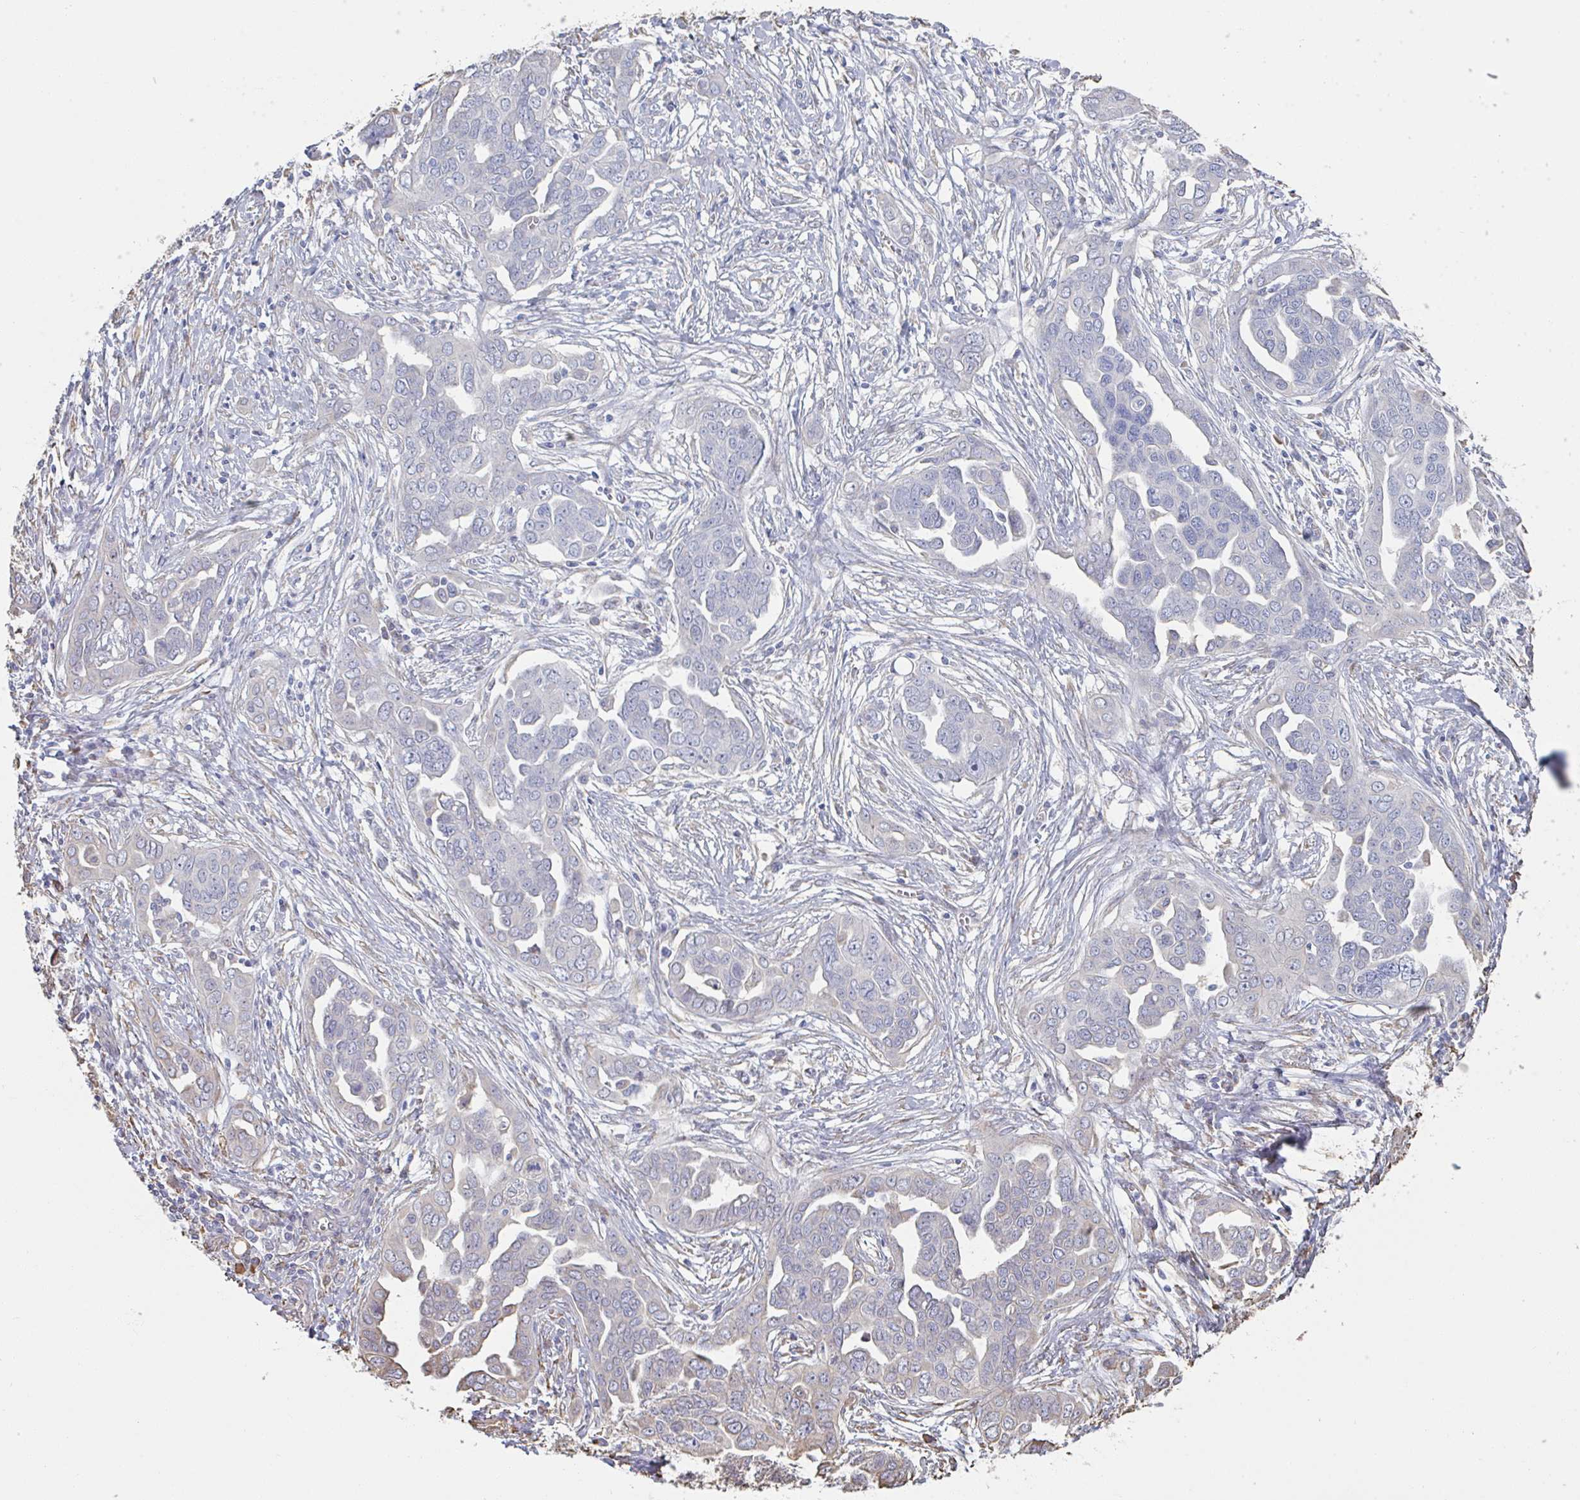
{"staining": {"intensity": "moderate", "quantity": "<25%", "location": "cytoplasmic/membranous"}, "tissue": "ovarian cancer", "cell_type": "Tumor cells", "image_type": "cancer", "snomed": [{"axis": "morphology", "description": "Cystadenocarcinoma, serous, NOS"}, {"axis": "topography", "description": "Ovary"}], "caption": "An image showing moderate cytoplasmic/membranous staining in approximately <25% of tumor cells in ovarian cancer, as visualized by brown immunohistochemical staining.", "gene": "RAB5IF", "patient": {"sex": "female", "age": 59}}